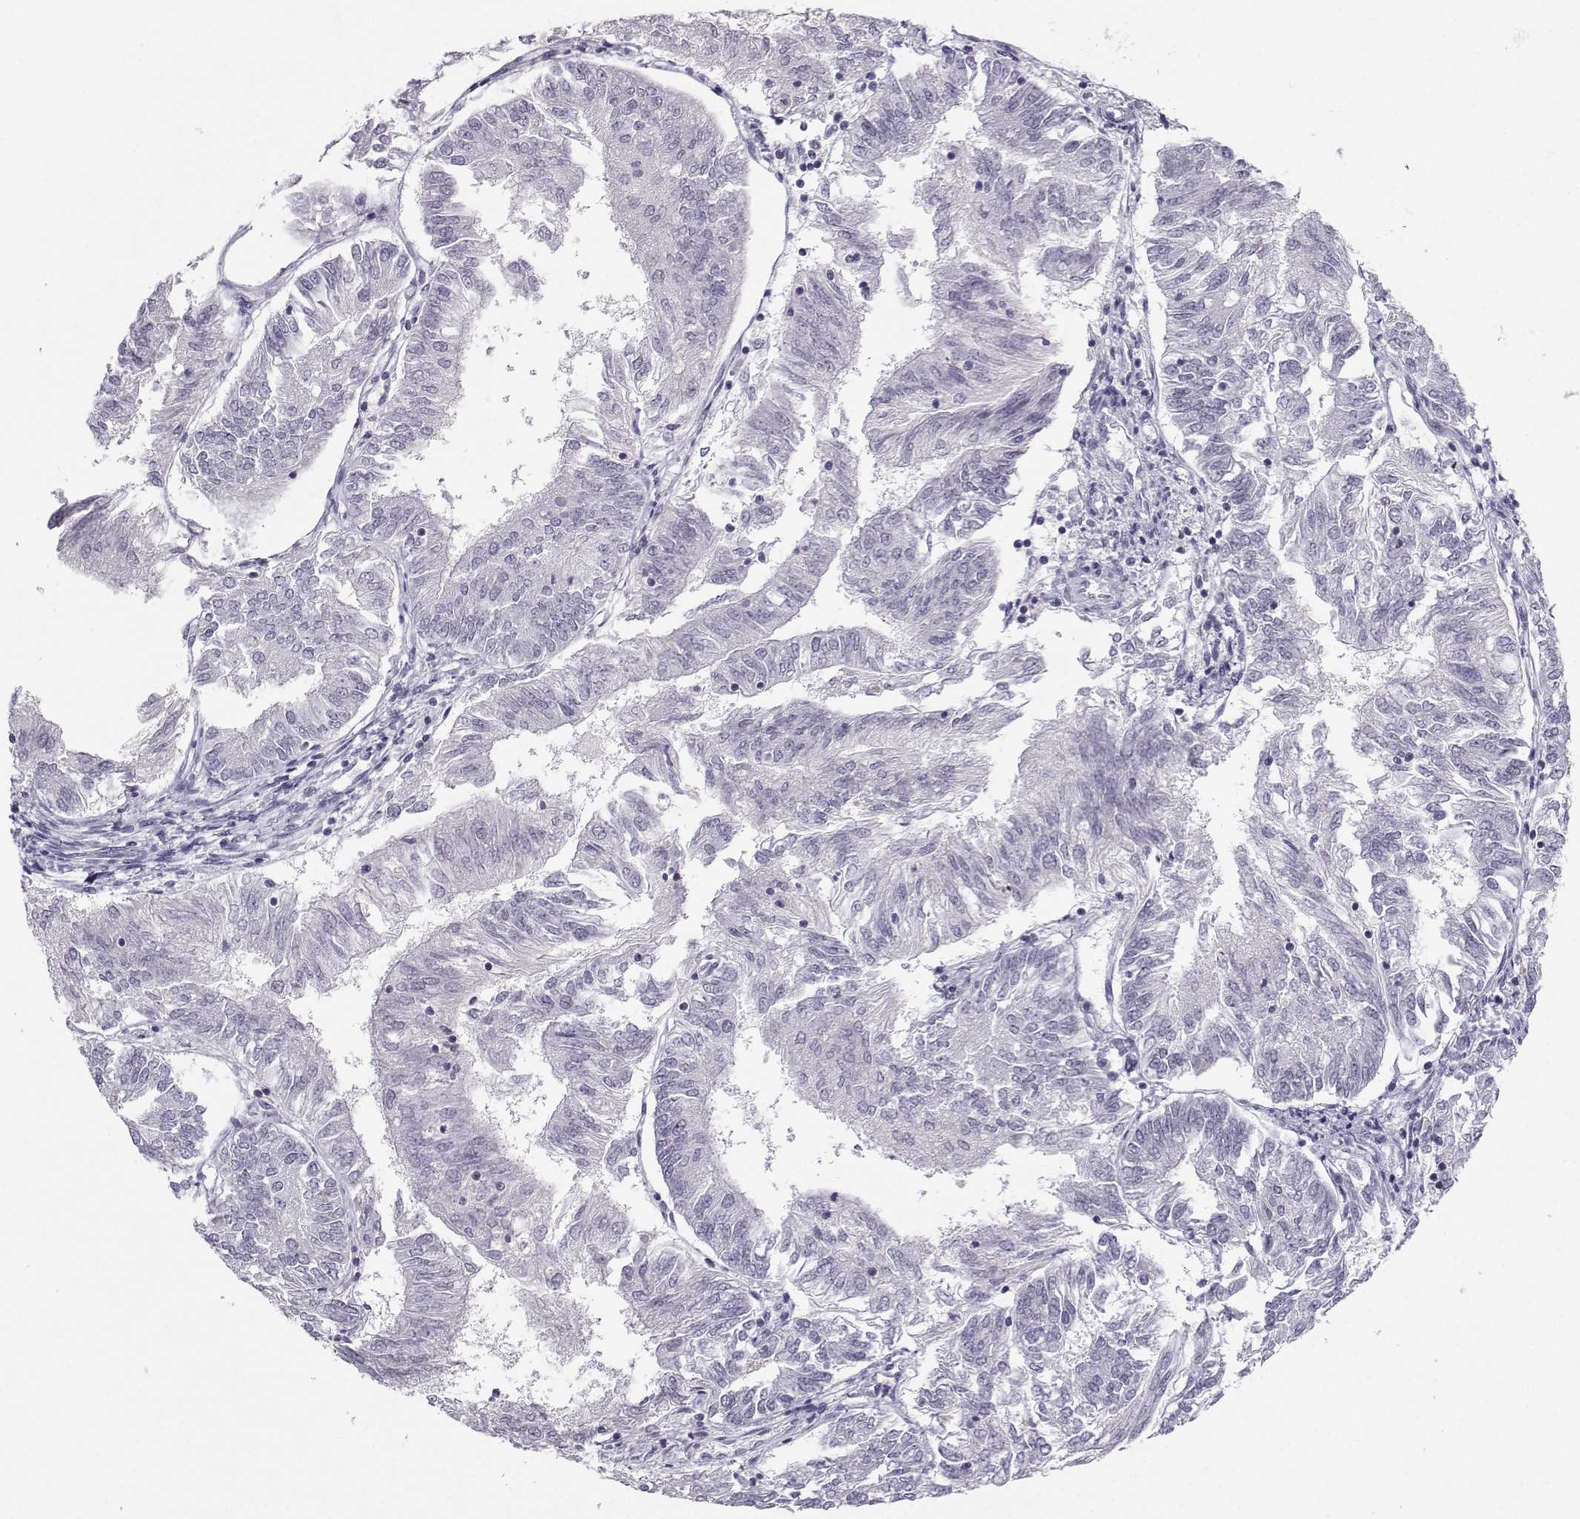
{"staining": {"intensity": "negative", "quantity": "none", "location": "none"}, "tissue": "endometrial cancer", "cell_type": "Tumor cells", "image_type": "cancer", "snomed": [{"axis": "morphology", "description": "Adenocarcinoma, NOS"}, {"axis": "topography", "description": "Endometrium"}], "caption": "Immunohistochemistry (IHC) of endometrial cancer (adenocarcinoma) displays no staining in tumor cells.", "gene": "LHX1", "patient": {"sex": "female", "age": 58}}